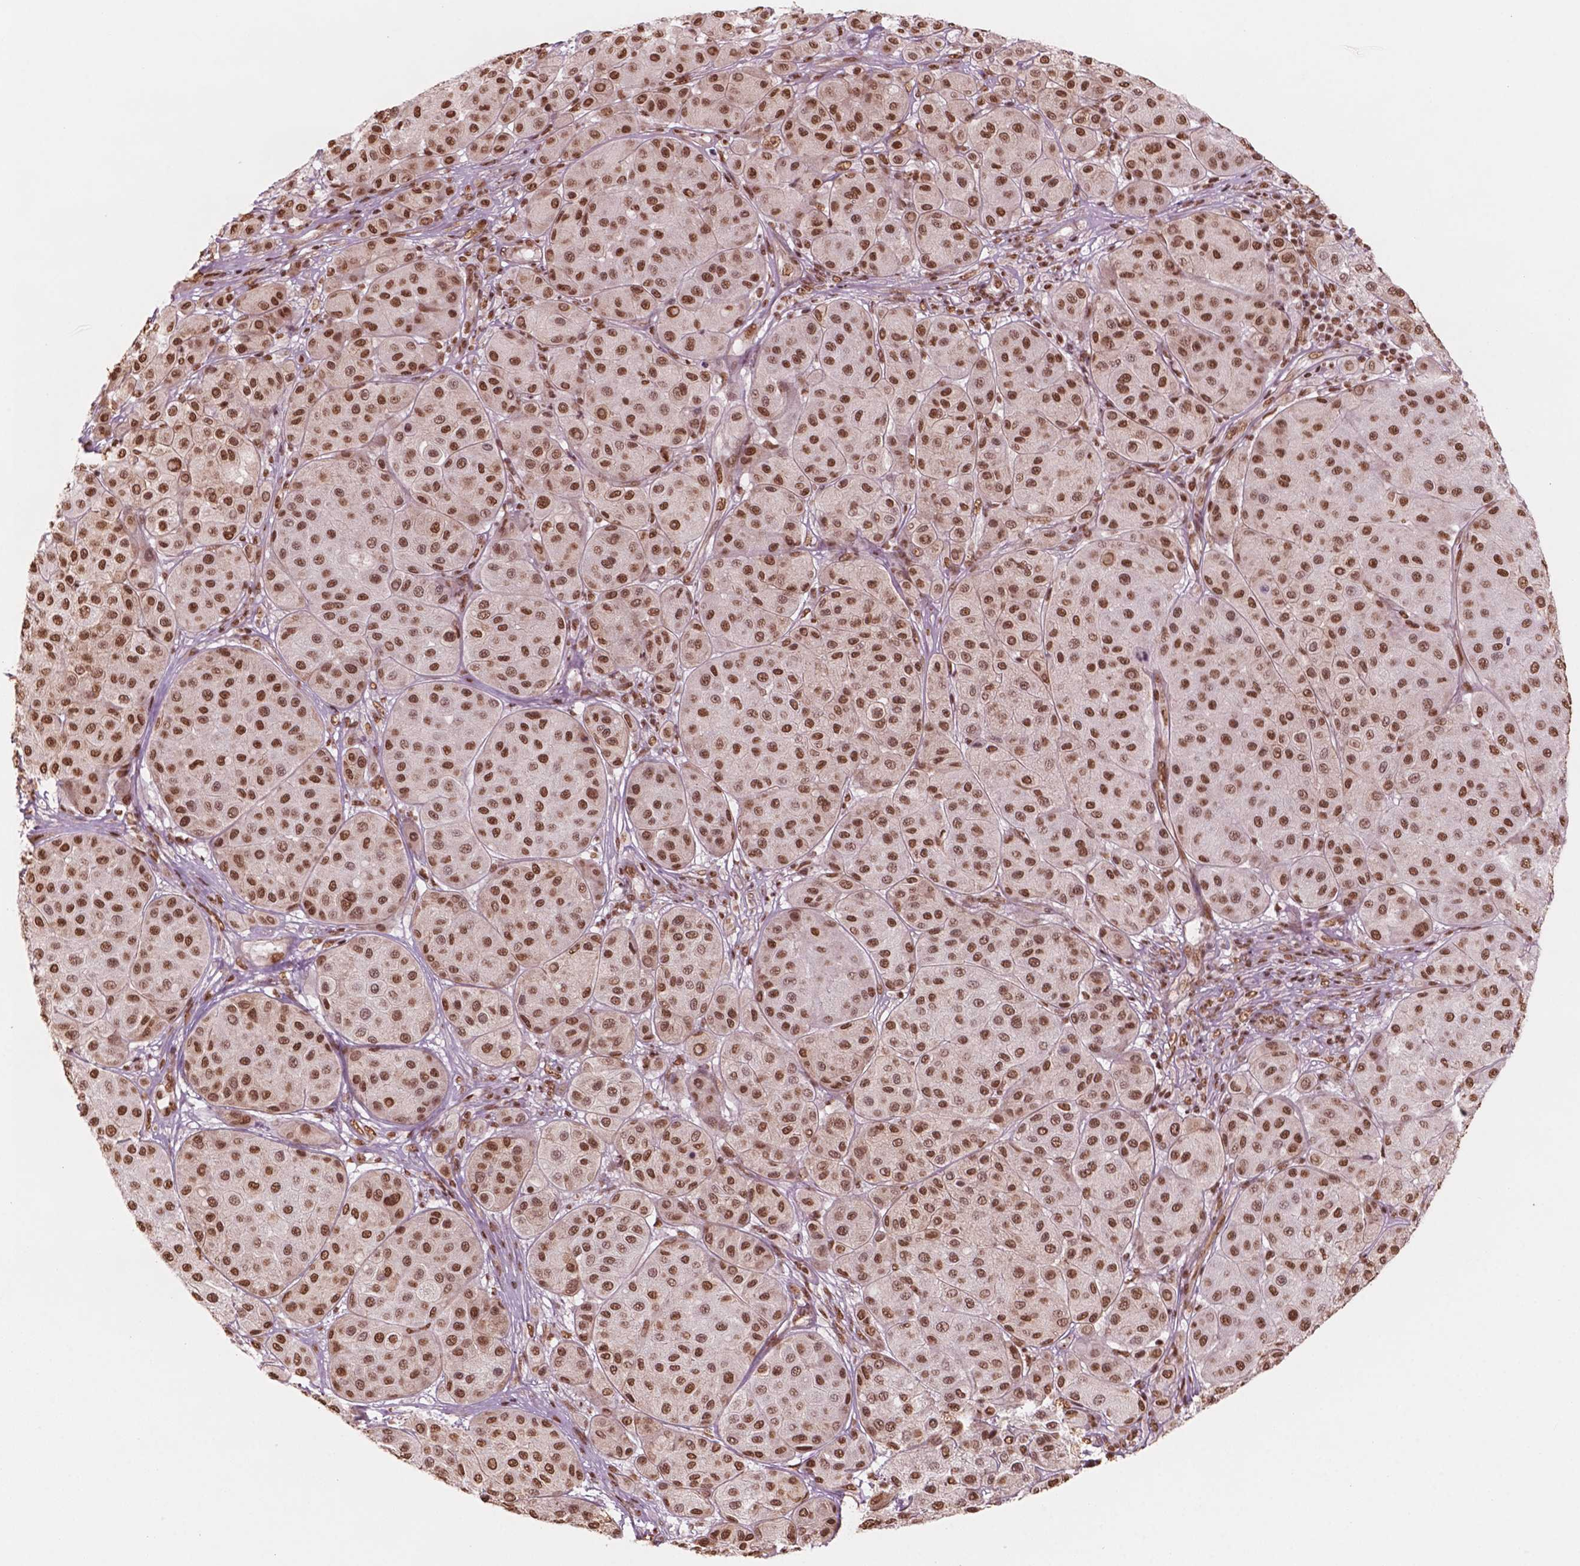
{"staining": {"intensity": "moderate", "quantity": ">75%", "location": "nuclear"}, "tissue": "melanoma", "cell_type": "Tumor cells", "image_type": "cancer", "snomed": [{"axis": "morphology", "description": "Malignant melanoma, Metastatic site"}, {"axis": "topography", "description": "Smooth muscle"}], "caption": "Immunohistochemical staining of human malignant melanoma (metastatic site) shows medium levels of moderate nuclear staining in approximately >75% of tumor cells. (Stains: DAB (3,3'-diaminobenzidine) in brown, nuclei in blue, Microscopy: brightfield microscopy at high magnification).", "gene": "GTF3C5", "patient": {"sex": "male", "age": 41}}